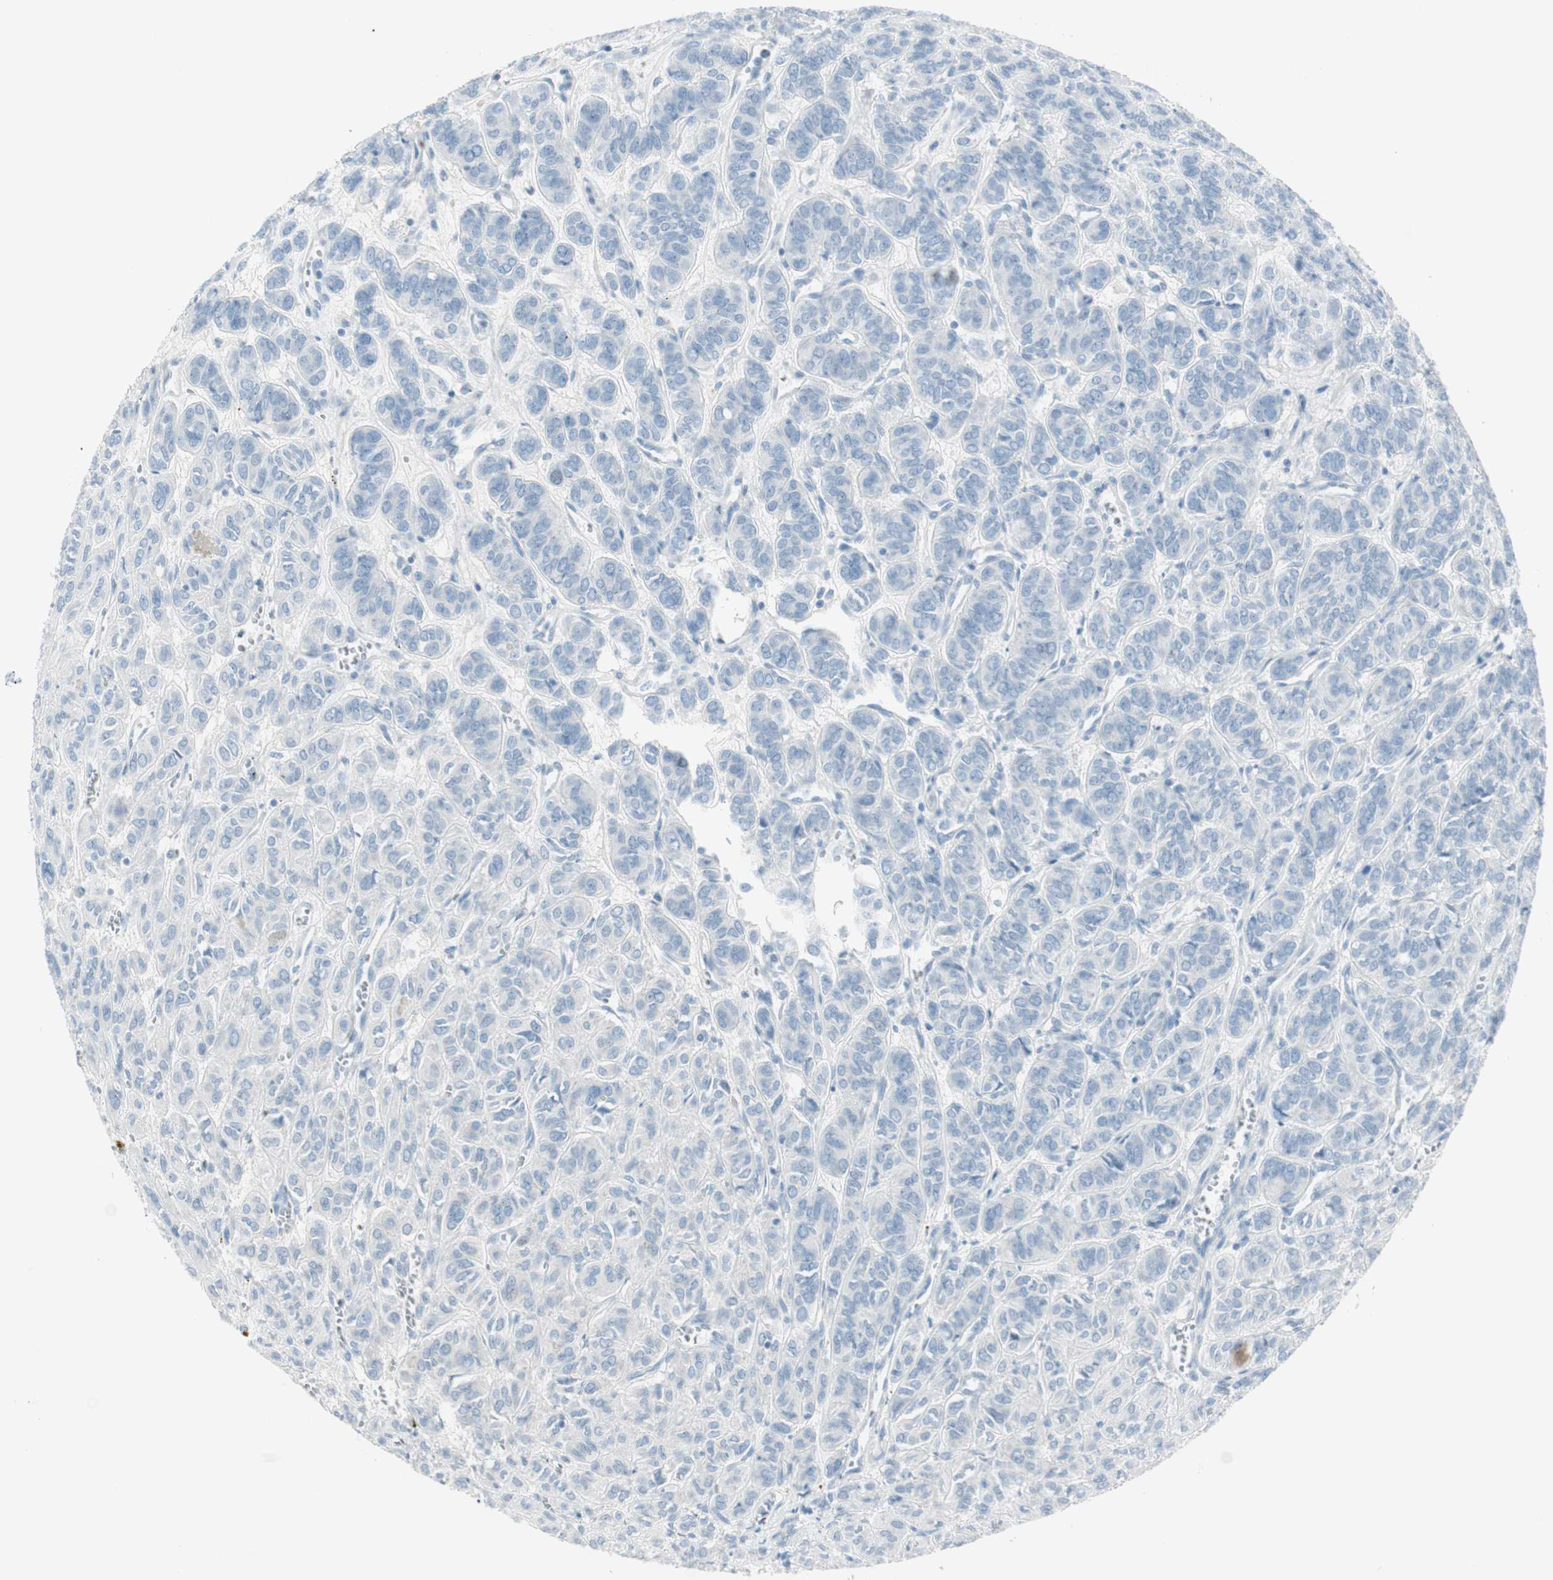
{"staining": {"intensity": "negative", "quantity": "none", "location": "none"}, "tissue": "thyroid cancer", "cell_type": "Tumor cells", "image_type": "cancer", "snomed": [{"axis": "morphology", "description": "Follicular adenoma carcinoma, NOS"}, {"axis": "topography", "description": "Thyroid gland"}], "caption": "Tumor cells show no significant protein positivity in thyroid follicular adenoma carcinoma.", "gene": "ITLN2", "patient": {"sex": "female", "age": 71}}